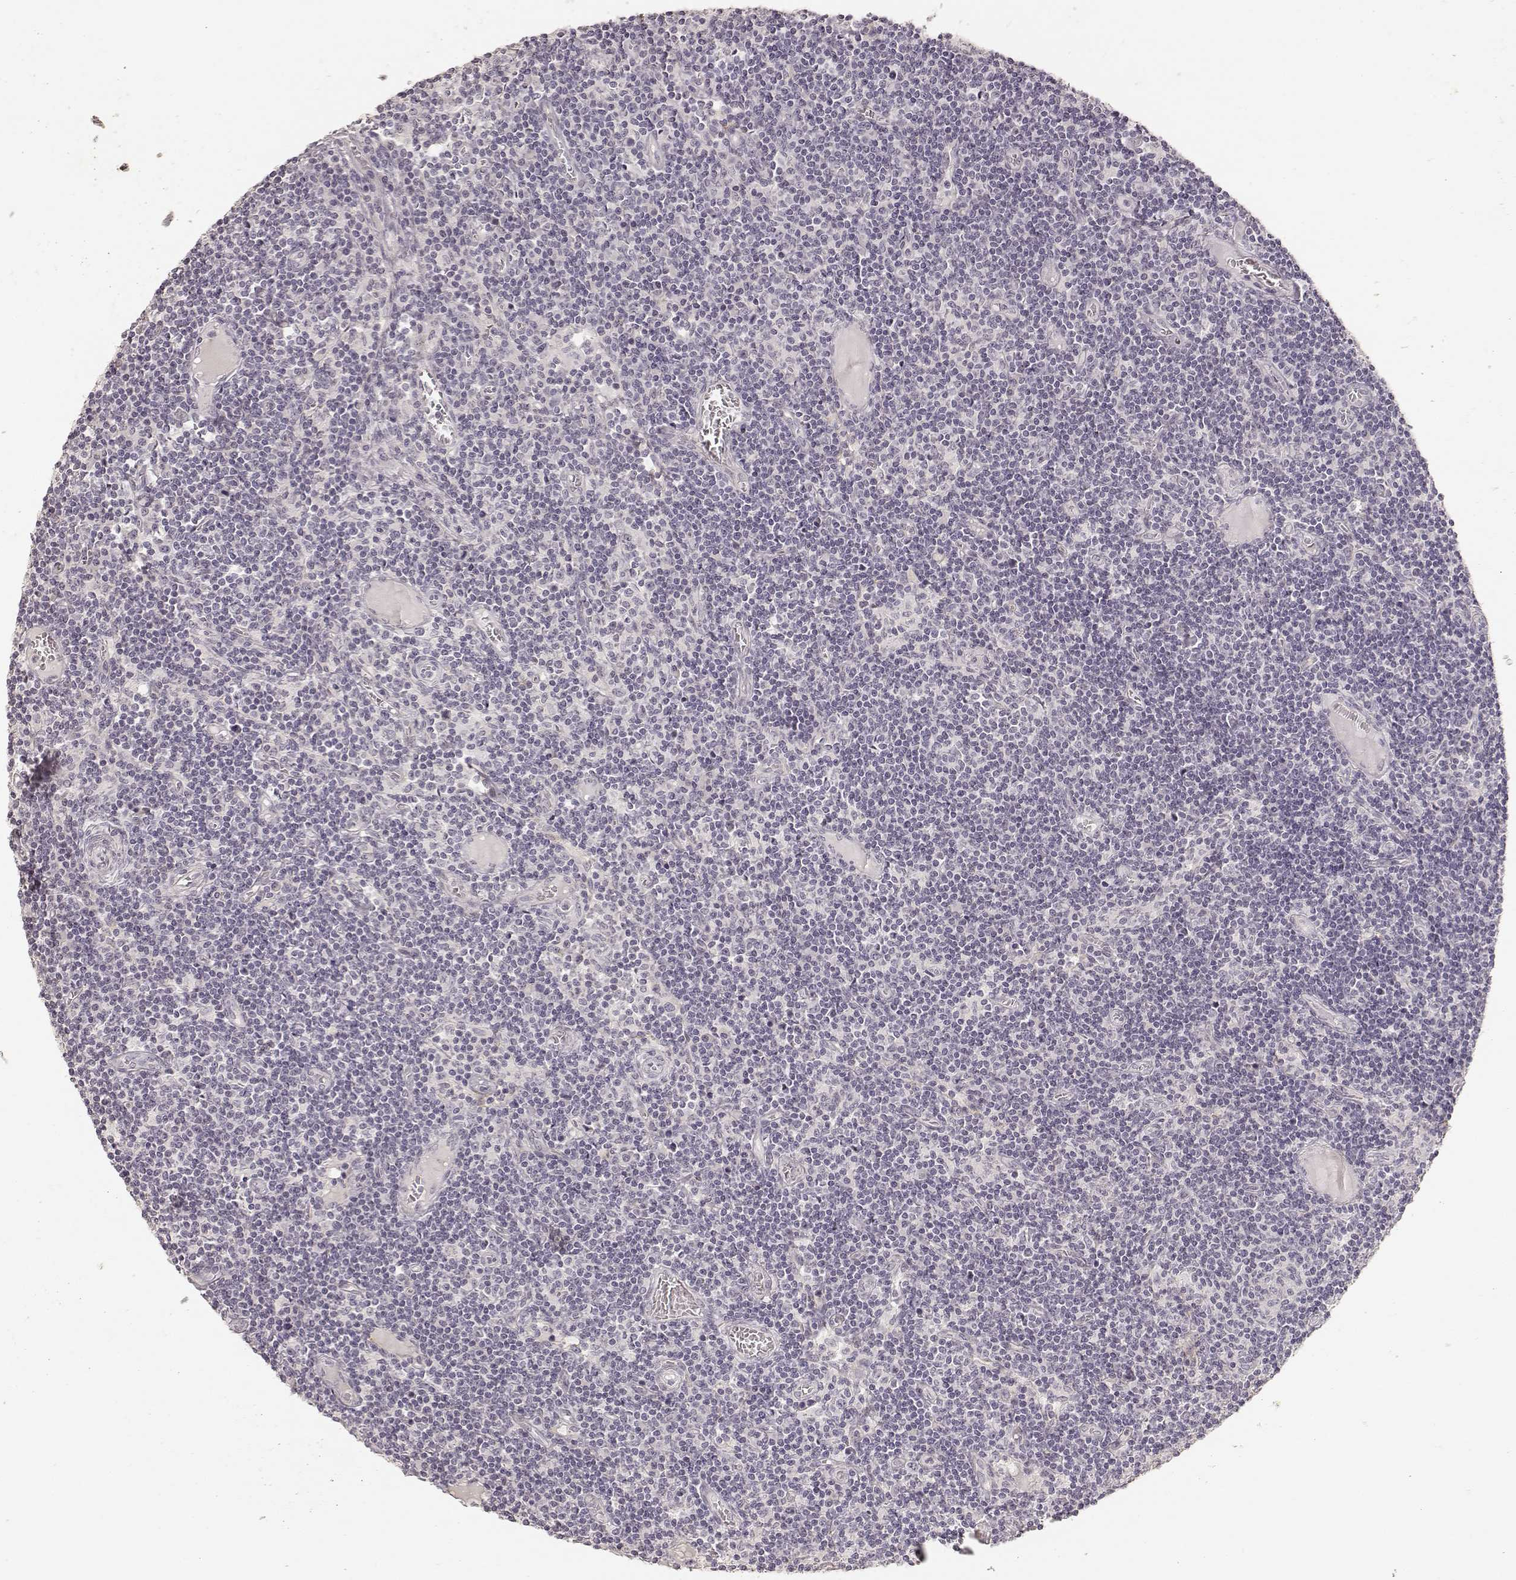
{"staining": {"intensity": "negative", "quantity": "none", "location": "none"}, "tissue": "lymph node", "cell_type": "Germinal center cells", "image_type": "normal", "snomed": [{"axis": "morphology", "description": "Normal tissue, NOS"}, {"axis": "topography", "description": "Lymph node"}], "caption": "This image is of unremarkable lymph node stained with immunohistochemistry to label a protein in brown with the nuclei are counter-stained blue. There is no staining in germinal center cells.", "gene": "LAMA4", "patient": {"sex": "female", "age": 72}}